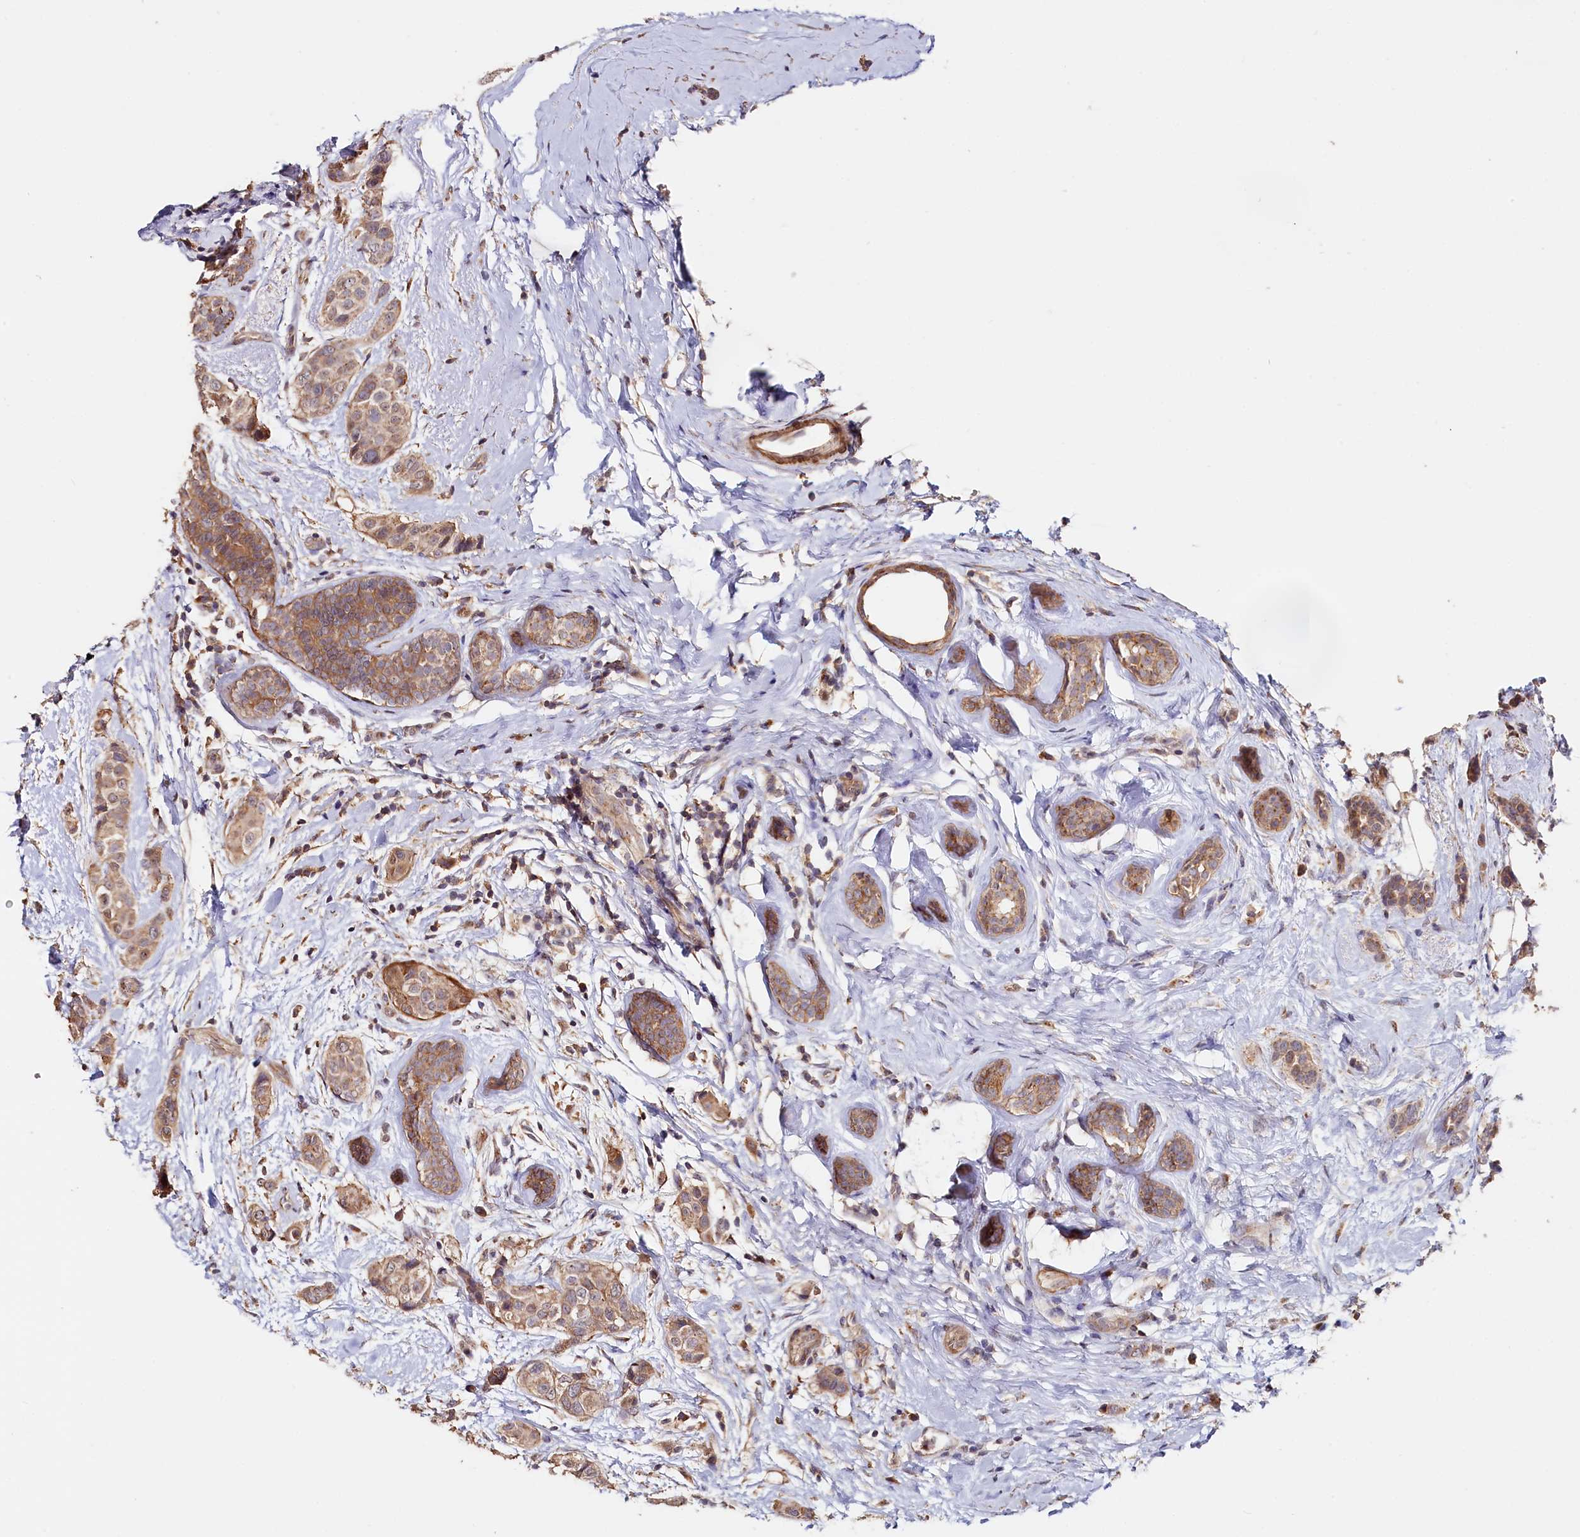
{"staining": {"intensity": "moderate", "quantity": ">75%", "location": "cytoplasmic/membranous"}, "tissue": "breast cancer", "cell_type": "Tumor cells", "image_type": "cancer", "snomed": [{"axis": "morphology", "description": "Lobular carcinoma"}, {"axis": "topography", "description": "Breast"}], "caption": "Protein staining by immunohistochemistry (IHC) demonstrates moderate cytoplasmic/membranous staining in about >75% of tumor cells in lobular carcinoma (breast). (DAB (3,3'-diaminobenzidine) IHC with brightfield microscopy, high magnification).", "gene": "TANGO6", "patient": {"sex": "female", "age": 51}}